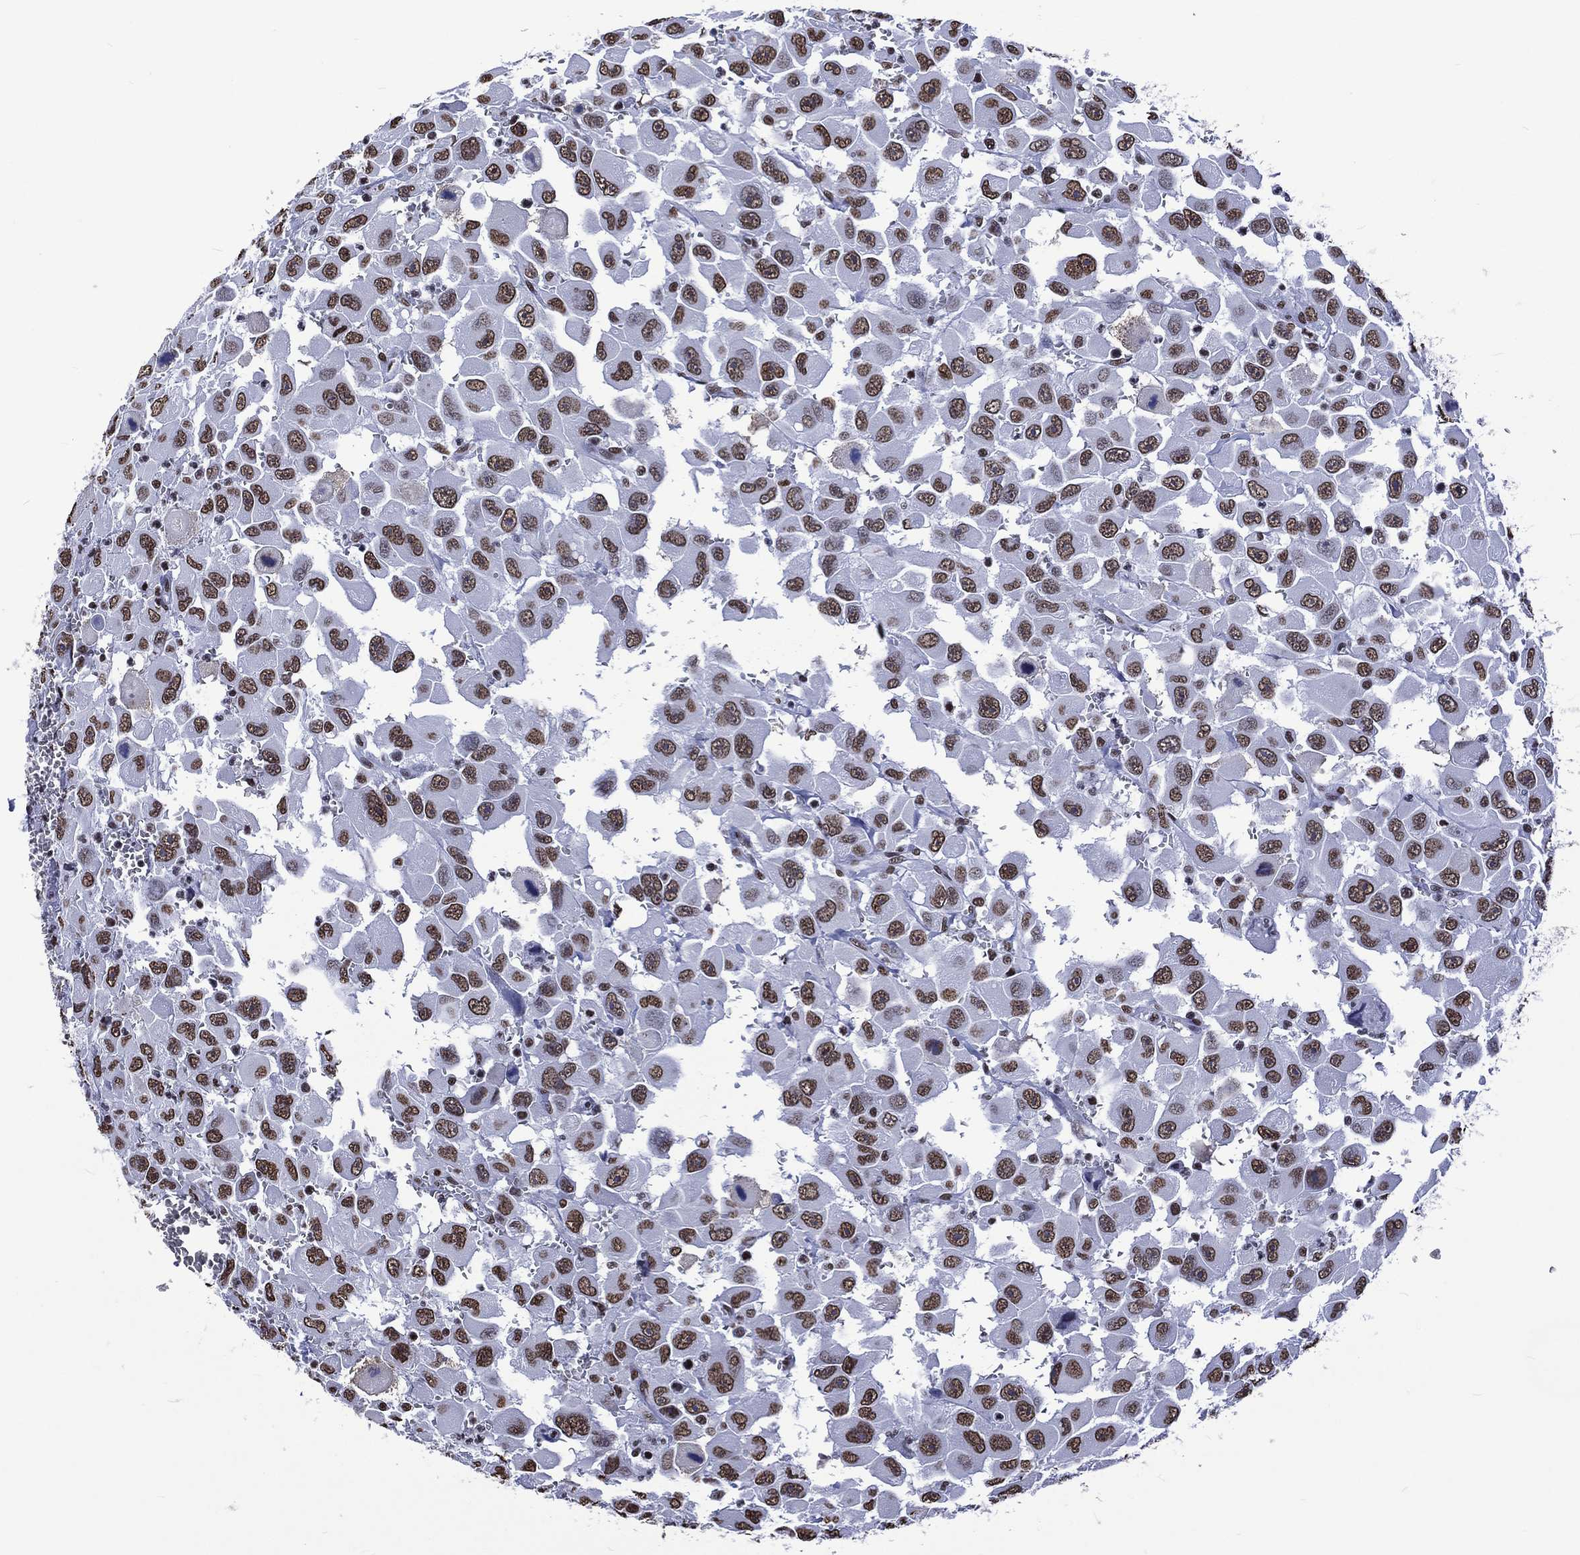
{"staining": {"intensity": "strong", "quantity": ">75%", "location": "nuclear"}, "tissue": "head and neck cancer", "cell_type": "Tumor cells", "image_type": "cancer", "snomed": [{"axis": "morphology", "description": "Squamous cell carcinoma, NOS"}, {"axis": "morphology", "description": "Squamous cell carcinoma, metastatic, NOS"}, {"axis": "topography", "description": "Oral tissue"}, {"axis": "topography", "description": "Head-Neck"}], "caption": "Immunohistochemical staining of metastatic squamous cell carcinoma (head and neck) reveals high levels of strong nuclear protein positivity in approximately >75% of tumor cells.", "gene": "RETREG2", "patient": {"sex": "female", "age": 85}}